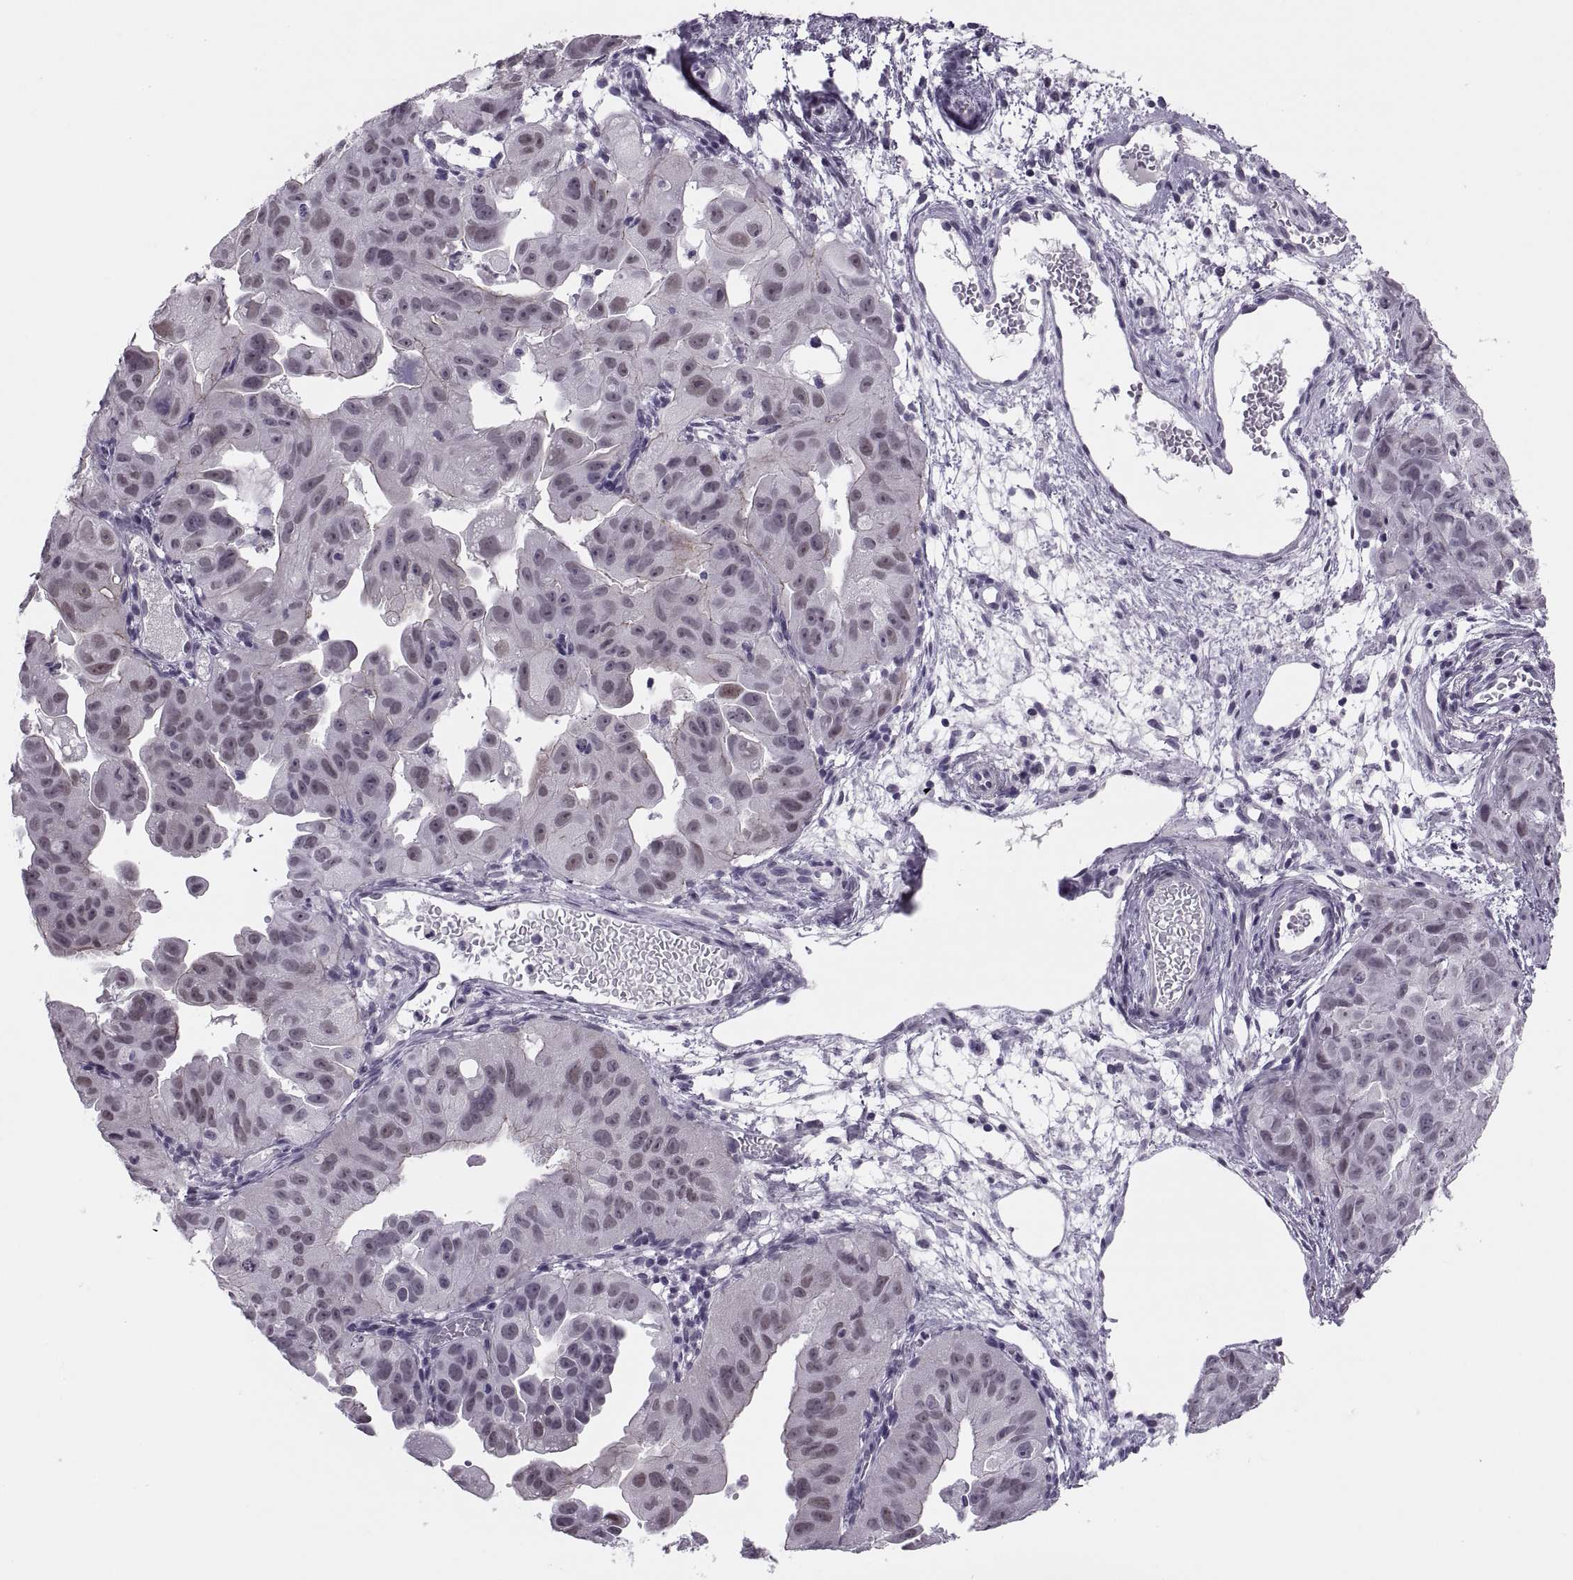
{"staining": {"intensity": "negative", "quantity": "none", "location": "none"}, "tissue": "ovarian cancer", "cell_type": "Tumor cells", "image_type": "cancer", "snomed": [{"axis": "morphology", "description": "Carcinoma, endometroid"}, {"axis": "topography", "description": "Ovary"}], "caption": "This is an IHC histopathology image of human ovarian cancer. There is no expression in tumor cells.", "gene": "SYNGR4", "patient": {"sex": "female", "age": 85}}